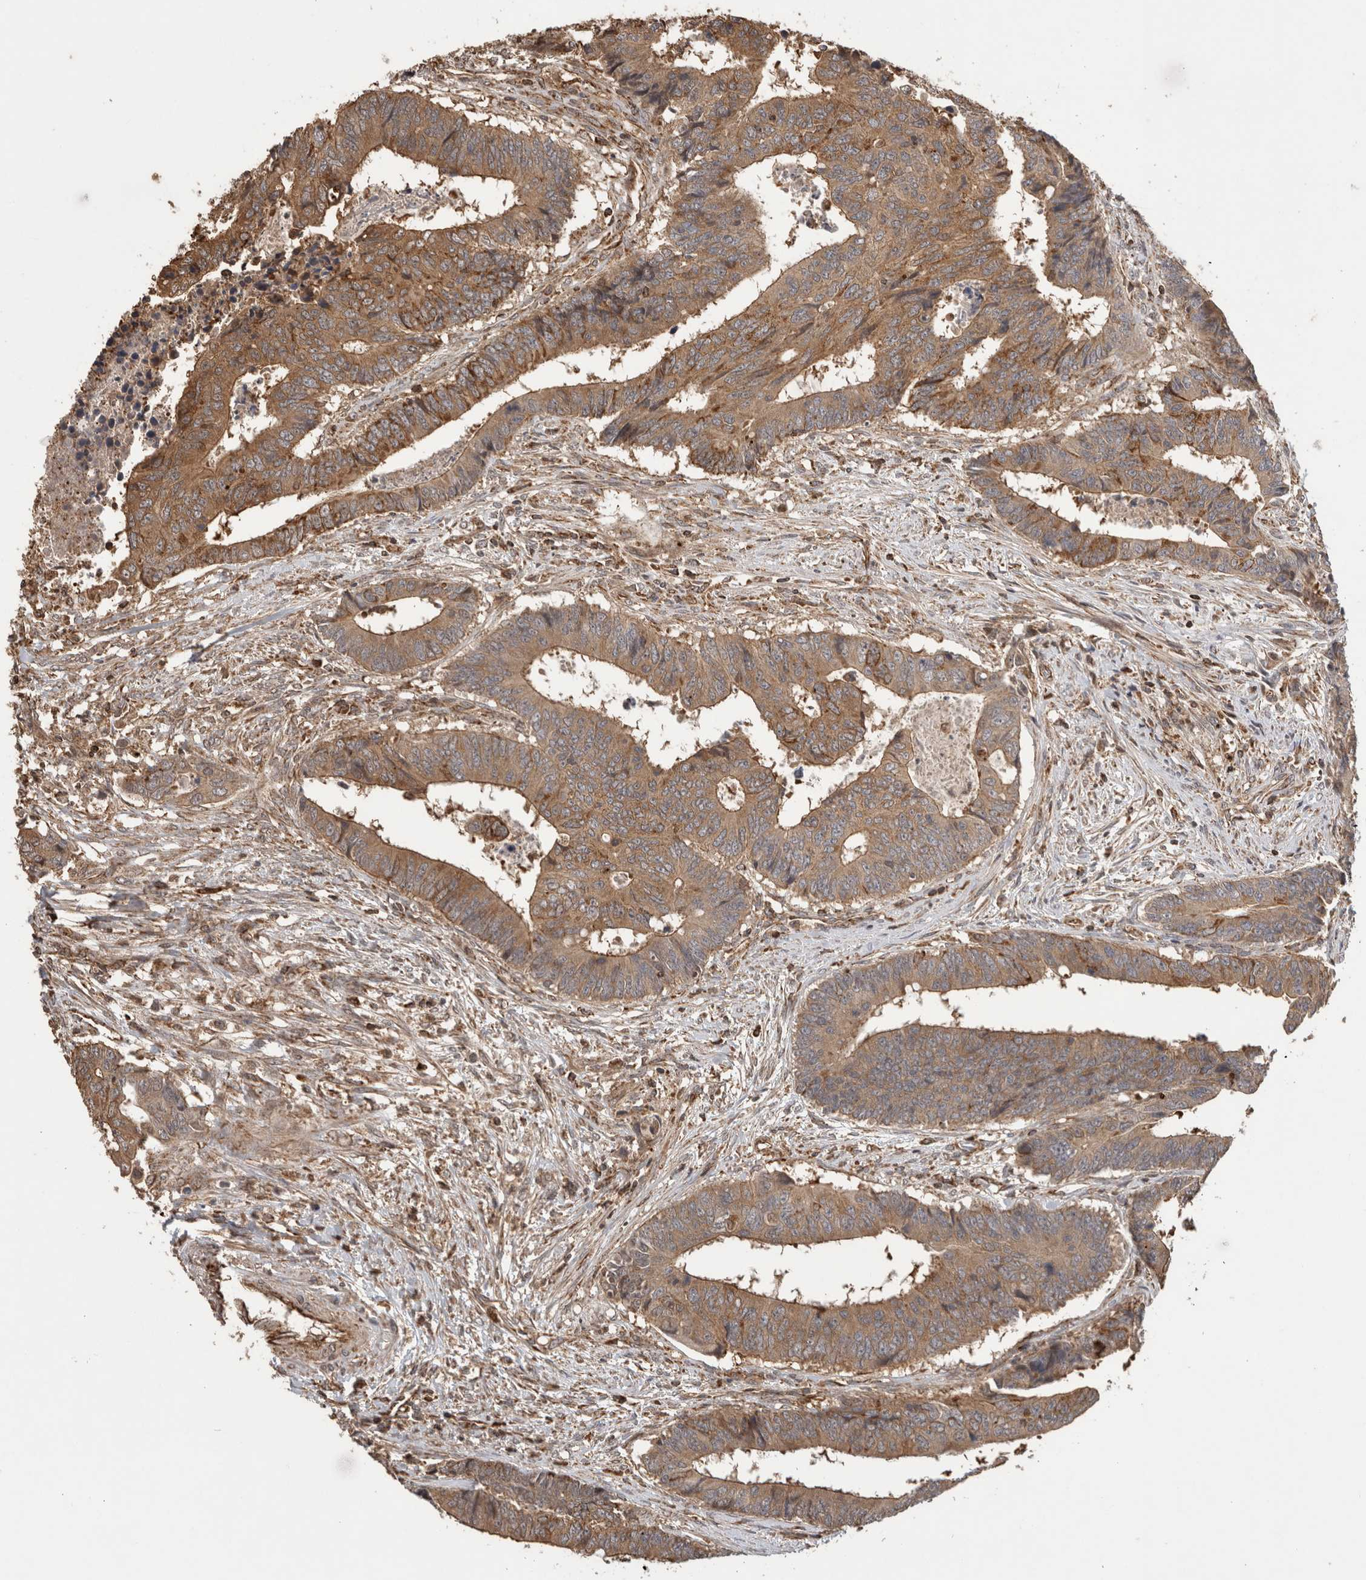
{"staining": {"intensity": "moderate", "quantity": ">75%", "location": "cytoplasmic/membranous"}, "tissue": "colorectal cancer", "cell_type": "Tumor cells", "image_type": "cancer", "snomed": [{"axis": "morphology", "description": "Adenocarcinoma, NOS"}, {"axis": "topography", "description": "Rectum"}], "caption": "Human colorectal adenocarcinoma stained with a brown dye displays moderate cytoplasmic/membranous positive staining in about >75% of tumor cells.", "gene": "IMMP2L", "patient": {"sex": "male", "age": 84}}